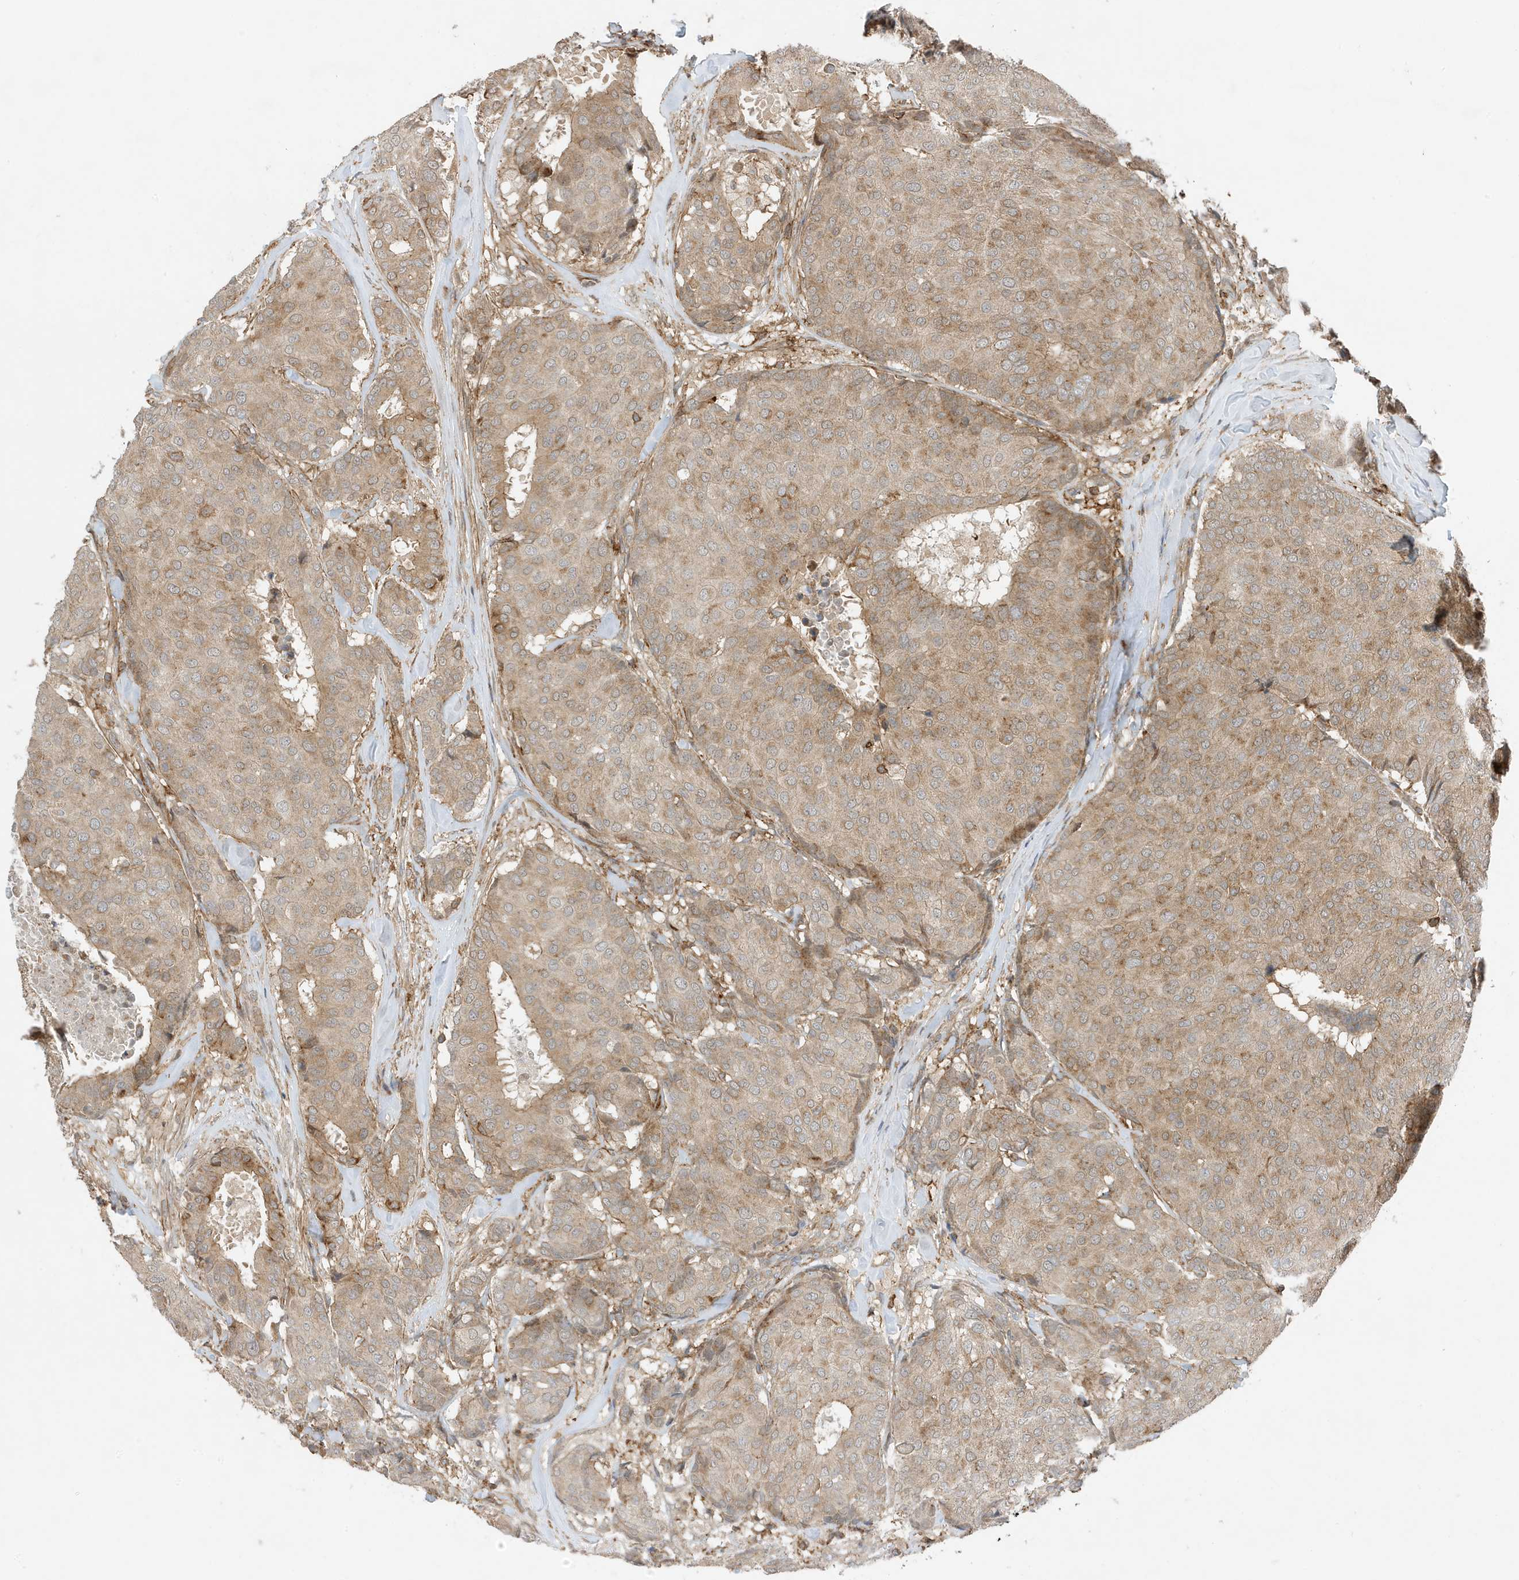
{"staining": {"intensity": "moderate", "quantity": ">75%", "location": "cytoplasmic/membranous"}, "tissue": "breast cancer", "cell_type": "Tumor cells", "image_type": "cancer", "snomed": [{"axis": "morphology", "description": "Duct carcinoma"}, {"axis": "topography", "description": "Breast"}], "caption": "Immunohistochemistry image of breast infiltrating ductal carcinoma stained for a protein (brown), which demonstrates medium levels of moderate cytoplasmic/membranous staining in approximately >75% of tumor cells.", "gene": "TATDN3", "patient": {"sex": "female", "age": 75}}